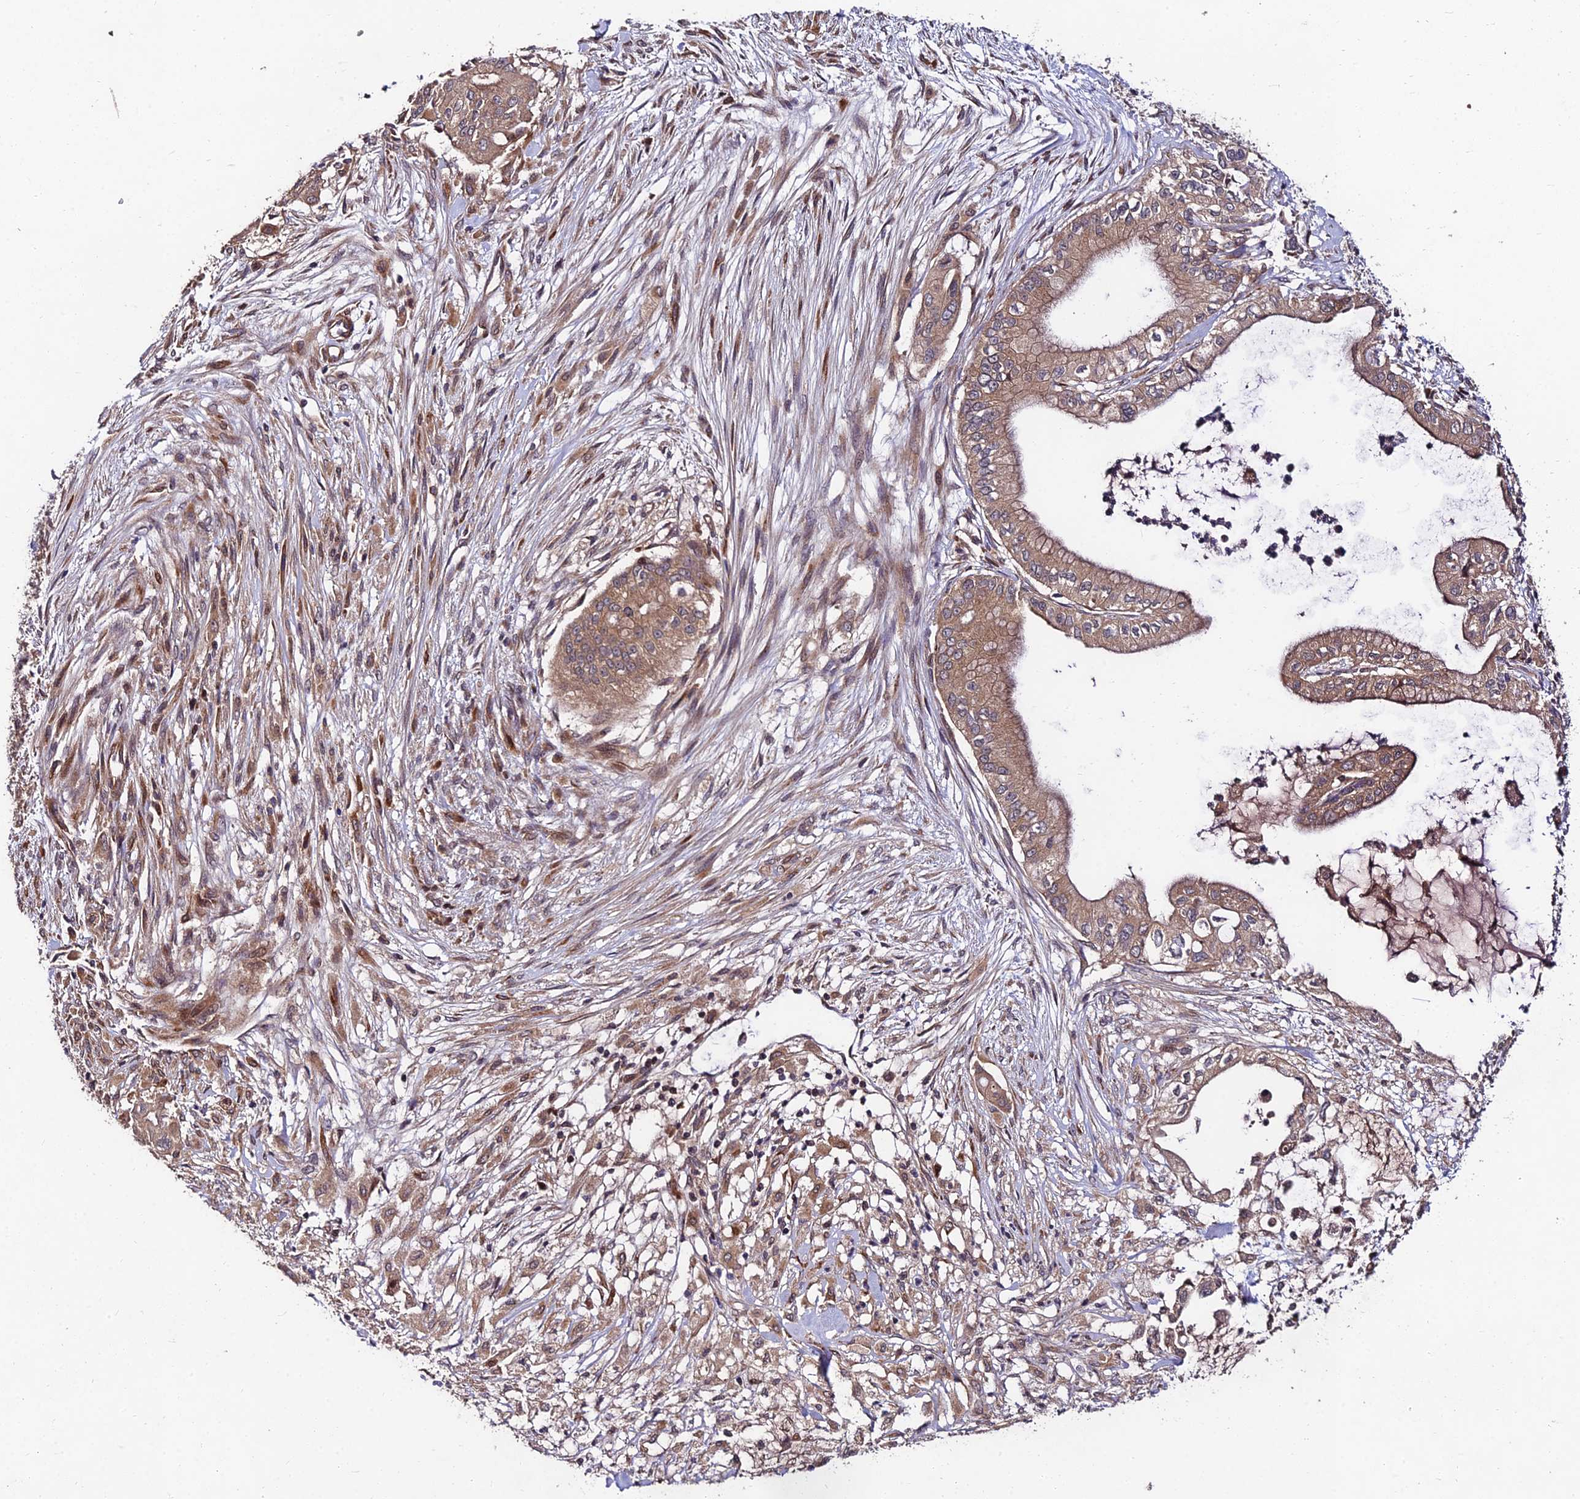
{"staining": {"intensity": "moderate", "quantity": "25%-75%", "location": "cytoplasmic/membranous,nuclear"}, "tissue": "pancreatic cancer", "cell_type": "Tumor cells", "image_type": "cancer", "snomed": [{"axis": "morphology", "description": "Adenocarcinoma, NOS"}, {"axis": "topography", "description": "Pancreas"}], "caption": "IHC (DAB (3,3'-diaminobenzidine)) staining of human pancreatic cancer exhibits moderate cytoplasmic/membranous and nuclear protein positivity in approximately 25%-75% of tumor cells. The staining was performed using DAB to visualize the protein expression in brown, while the nuclei were stained in blue with hematoxylin (Magnification: 20x).", "gene": "MKKS", "patient": {"sex": "male", "age": 46}}